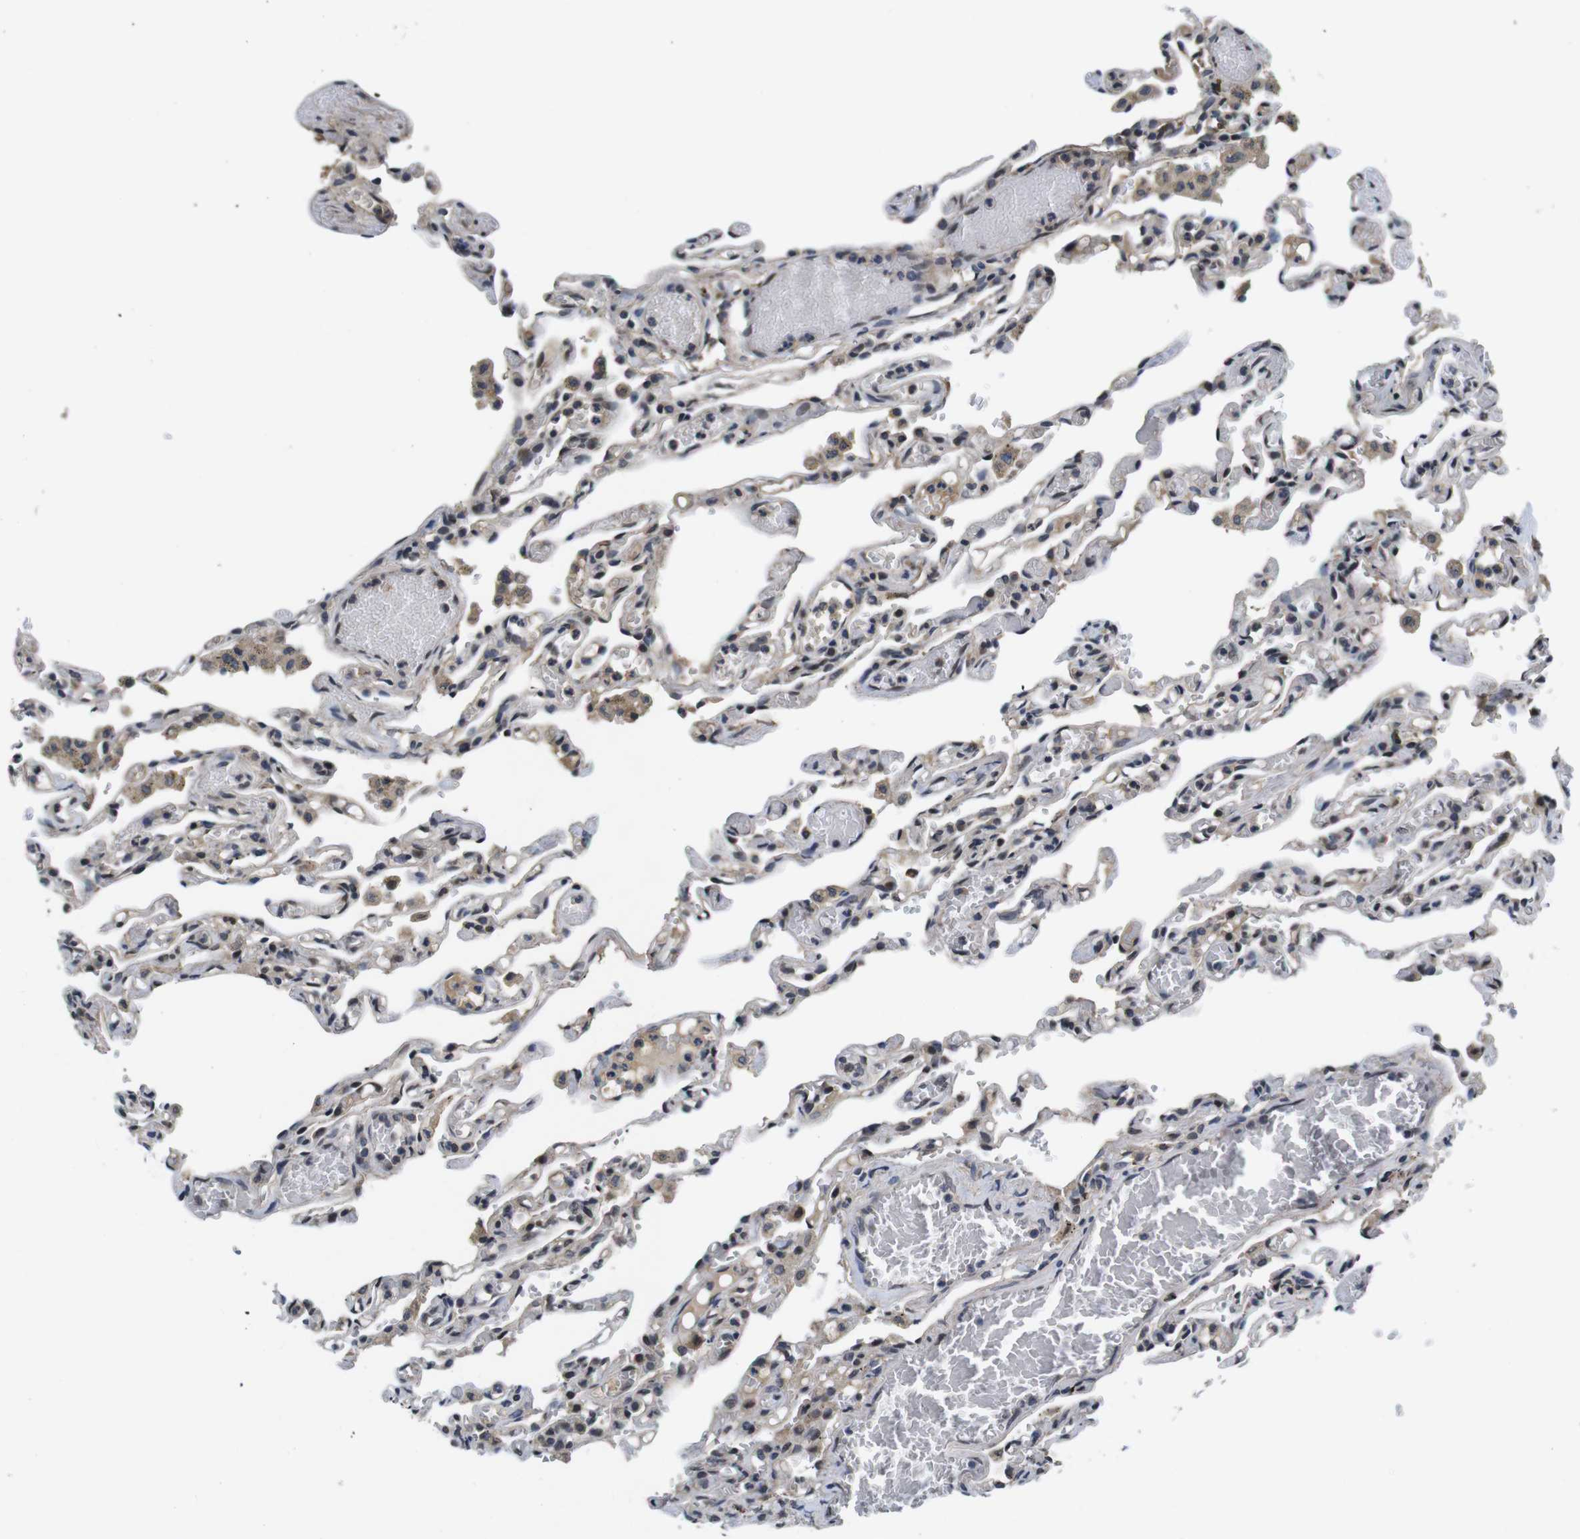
{"staining": {"intensity": "moderate", "quantity": "25%-75%", "location": "nuclear"}, "tissue": "lung", "cell_type": "Alveolar cells", "image_type": "normal", "snomed": [{"axis": "morphology", "description": "Normal tissue, NOS"}, {"axis": "topography", "description": "Lung"}], "caption": "The histopathology image demonstrates staining of normal lung, revealing moderate nuclear protein staining (brown color) within alveolar cells. (DAB IHC with brightfield microscopy, high magnification).", "gene": "ZBTB46", "patient": {"sex": "male", "age": 21}}